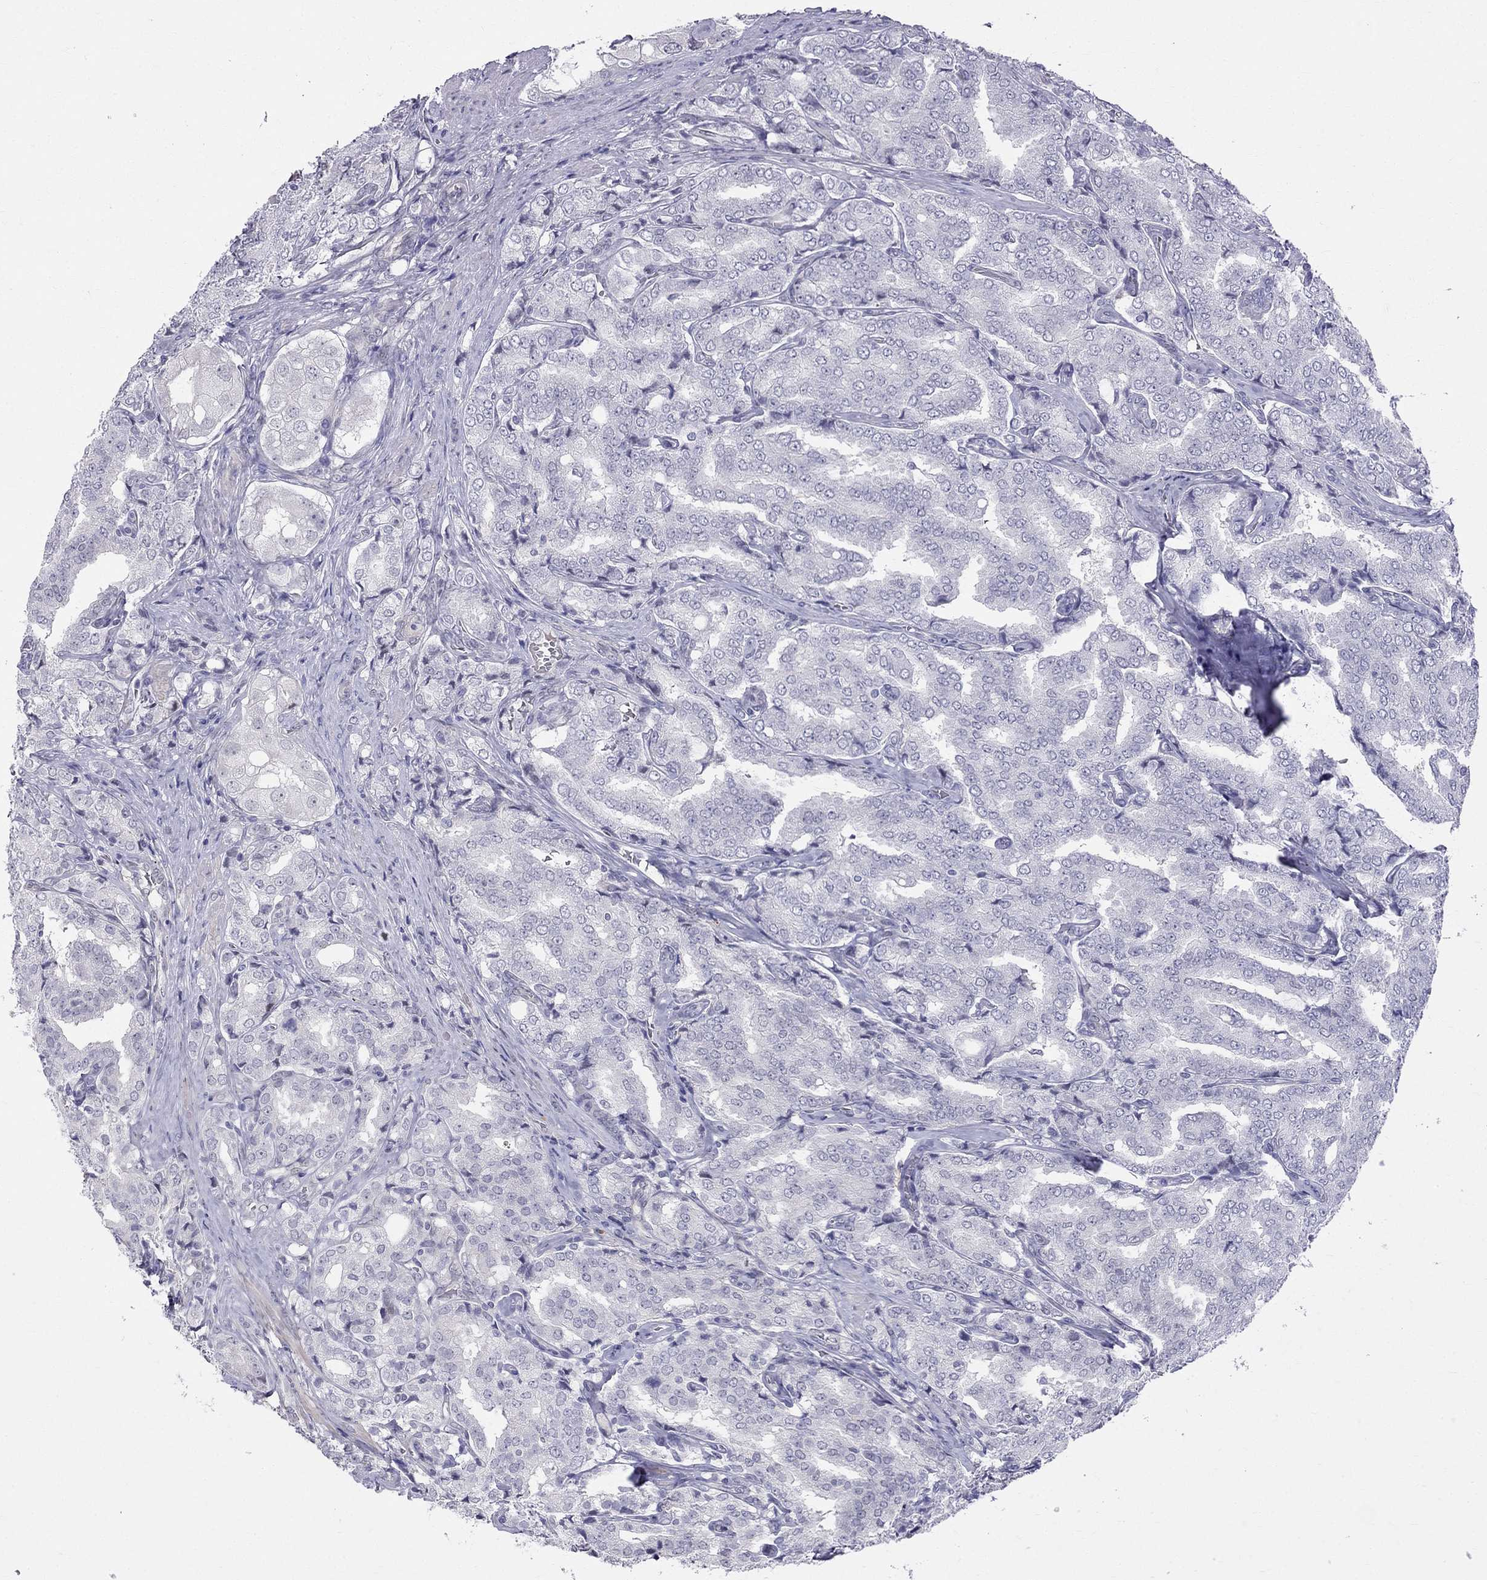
{"staining": {"intensity": "negative", "quantity": "none", "location": "none"}, "tissue": "prostate cancer", "cell_type": "Tumor cells", "image_type": "cancer", "snomed": [{"axis": "morphology", "description": "Adenocarcinoma, NOS"}, {"axis": "topography", "description": "Prostate"}], "caption": "Tumor cells show no significant protein positivity in prostate cancer (adenocarcinoma).", "gene": "BAG5", "patient": {"sex": "male", "age": 65}}